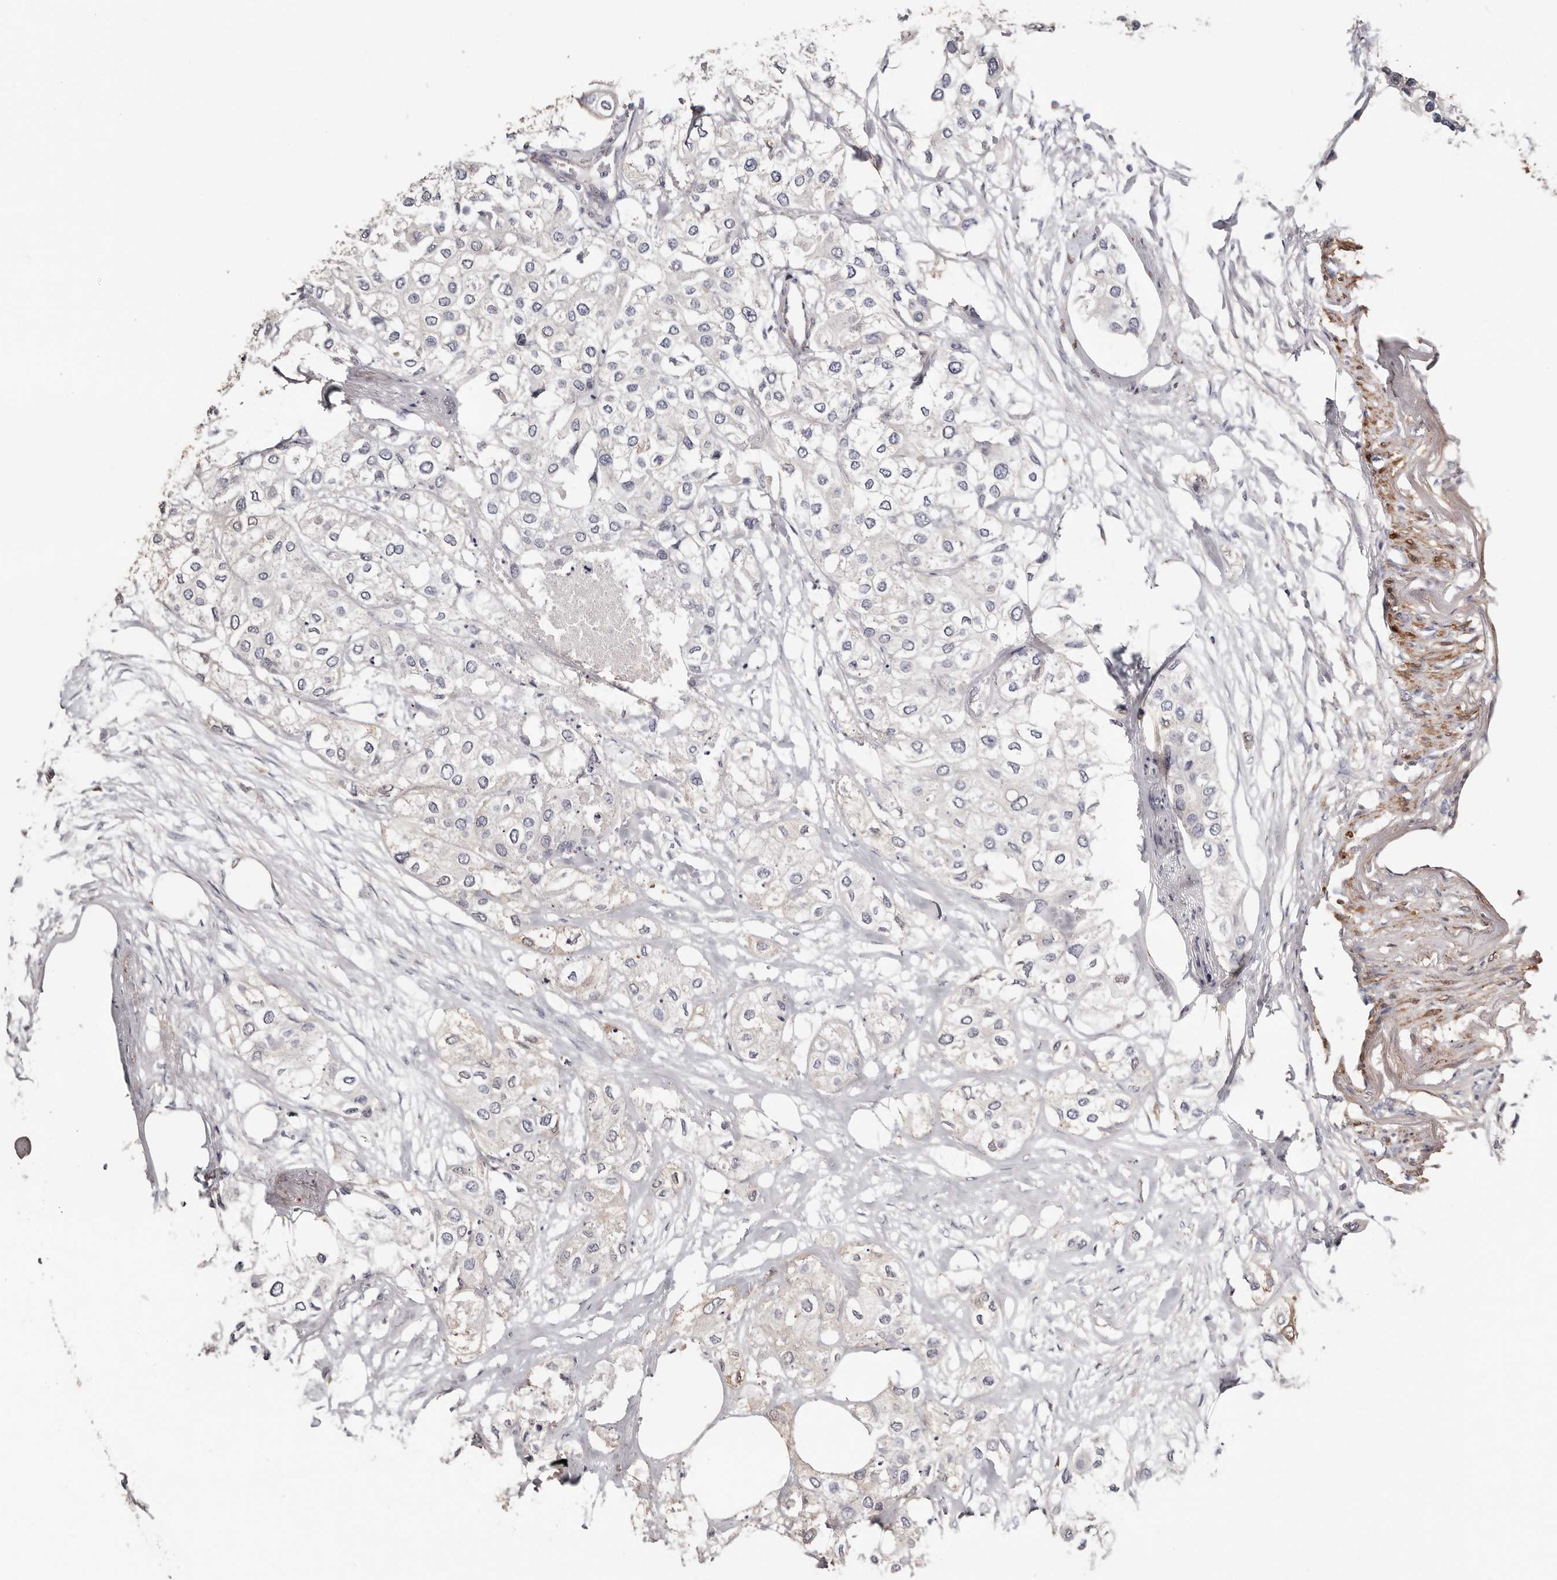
{"staining": {"intensity": "negative", "quantity": "none", "location": "none"}, "tissue": "urothelial cancer", "cell_type": "Tumor cells", "image_type": "cancer", "snomed": [{"axis": "morphology", "description": "Urothelial carcinoma, High grade"}, {"axis": "topography", "description": "Urinary bladder"}], "caption": "Micrograph shows no significant protein staining in tumor cells of high-grade urothelial carcinoma.", "gene": "TGM2", "patient": {"sex": "male", "age": 64}}